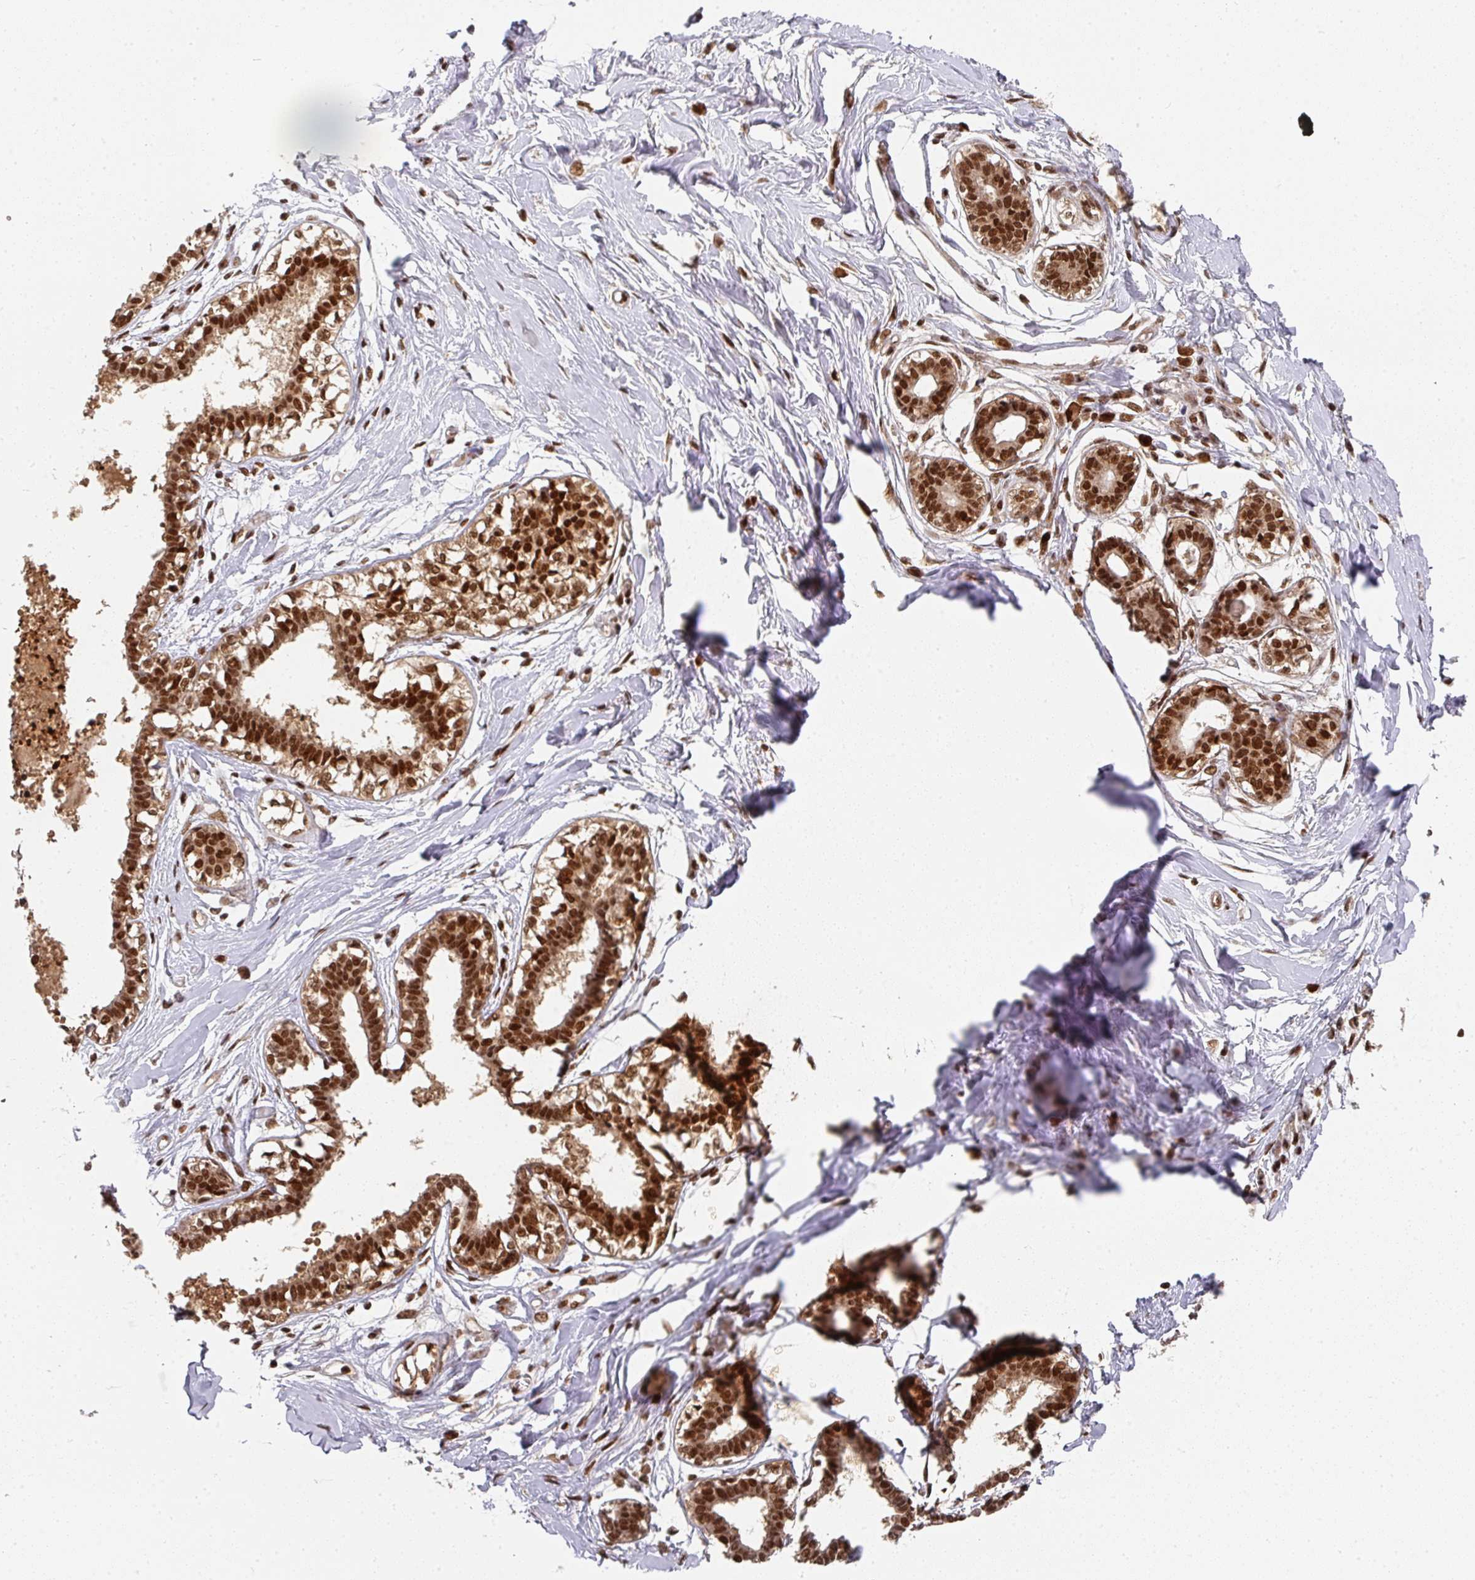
{"staining": {"intensity": "moderate", "quantity": ">75%", "location": "nuclear"}, "tissue": "breast", "cell_type": "Adipocytes", "image_type": "normal", "snomed": [{"axis": "morphology", "description": "Normal tissue, NOS"}, {"axis": "topography", "description": "Breast"}], "caption": "Immunohistochemistry histopathology image of normal breast: human breast stained using IHC displays medium levels of moderate protein expression localized specifically in the nuclear of adipocytes, appearing as a nuclear brown color.", "gene": "DIDO1", "patient": {"sex": "female", "age": 45}}